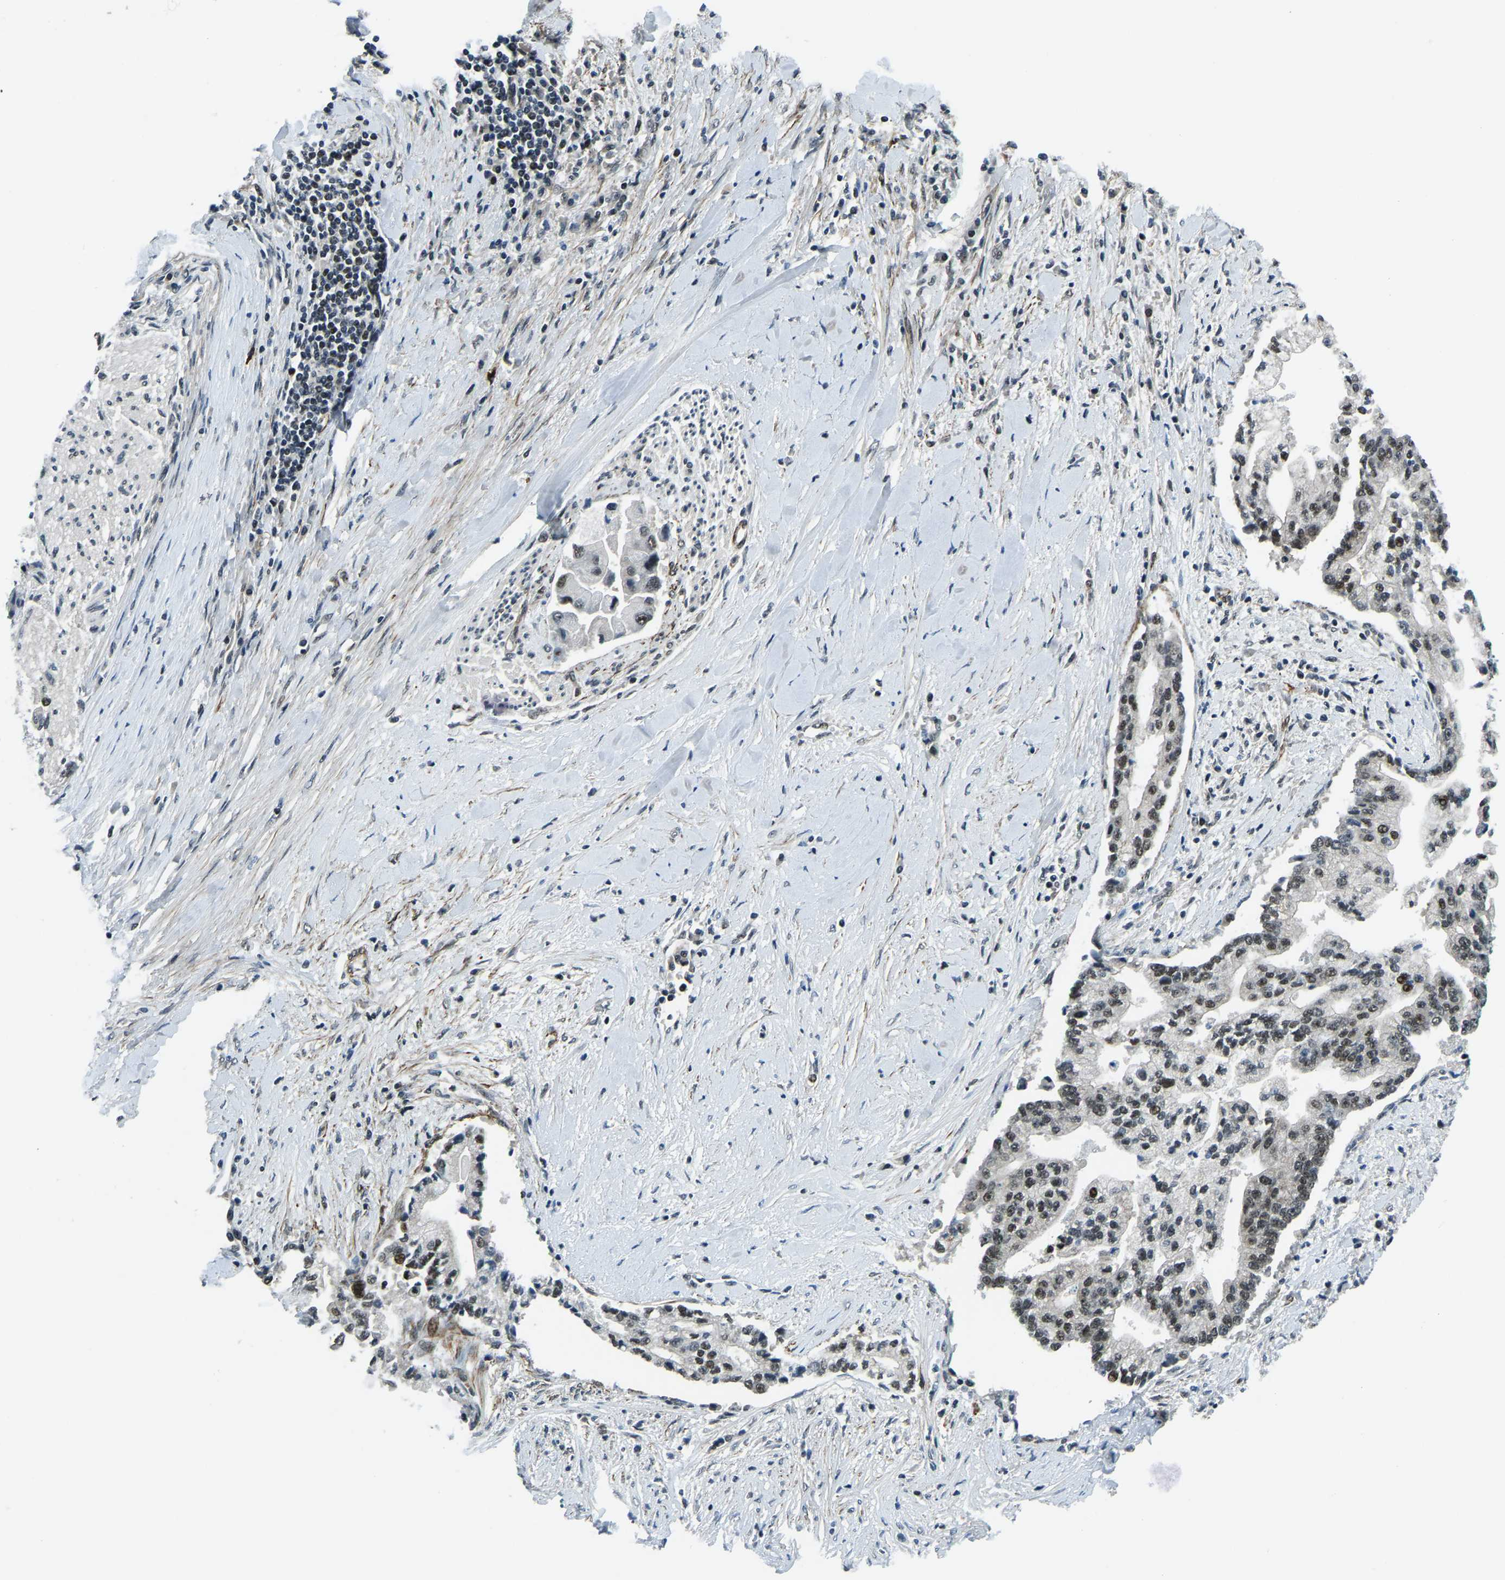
{"staining": {"intensity": "moderate", "quantity": "25%-75%", "location": "nuclear"}, "tissue": "liver cancer", "cell_type": "Tumor cells", "image_type": "cancer", "snomed": [{"axis": "morphology", "description": "Cholangiocarcinoma"}, {"axis": "topography", "description": "Liver"}], "caption": "Protein expression analysis of liver cancer shows moderate nuclear positivity in approximately 25%-75% of tumor cells.", "gene": "PRCC", "patient": {"sex": "male", "age": 50}}